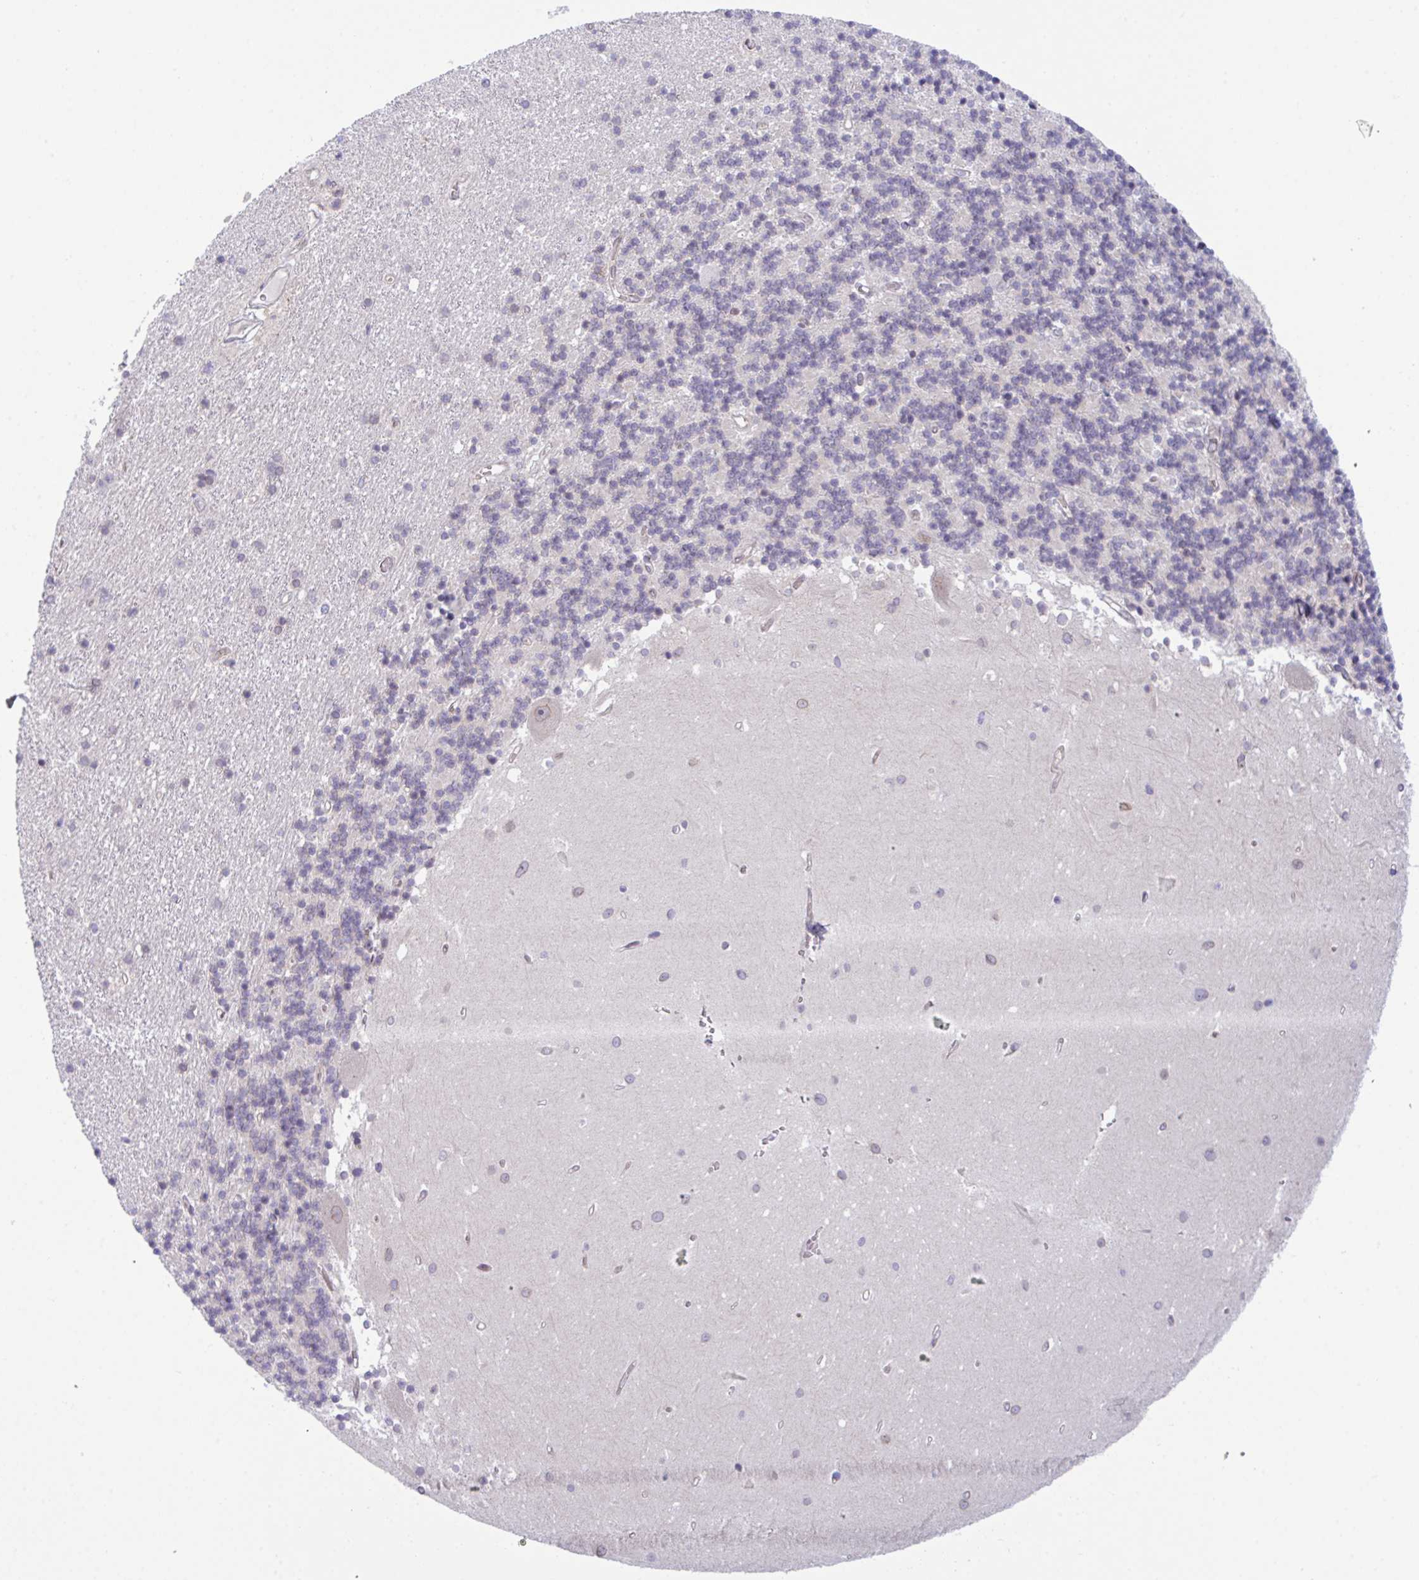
{"staining": {"intensity": "negative", "quantity": "none", "location": "none"}, "tissue": "cerebellum", "cell_type": "Cells in granular layer", "image_type": "normal", "snomed": [{"axis": "morphology", "description": "Normal tissue, NOS"}, {"axis": "topography", "description": "Cerebellum"}], "caption": "Cells in granular layer show no significant expression in normal cerebellum. The staining was performed using DAB to visualize the protein expression in brown, while the nuclei were stained in blue with hematoxylin (Magnification: 20x).", "gene": "ZBED3", "patient": {"sex": "male", "age": 54}}